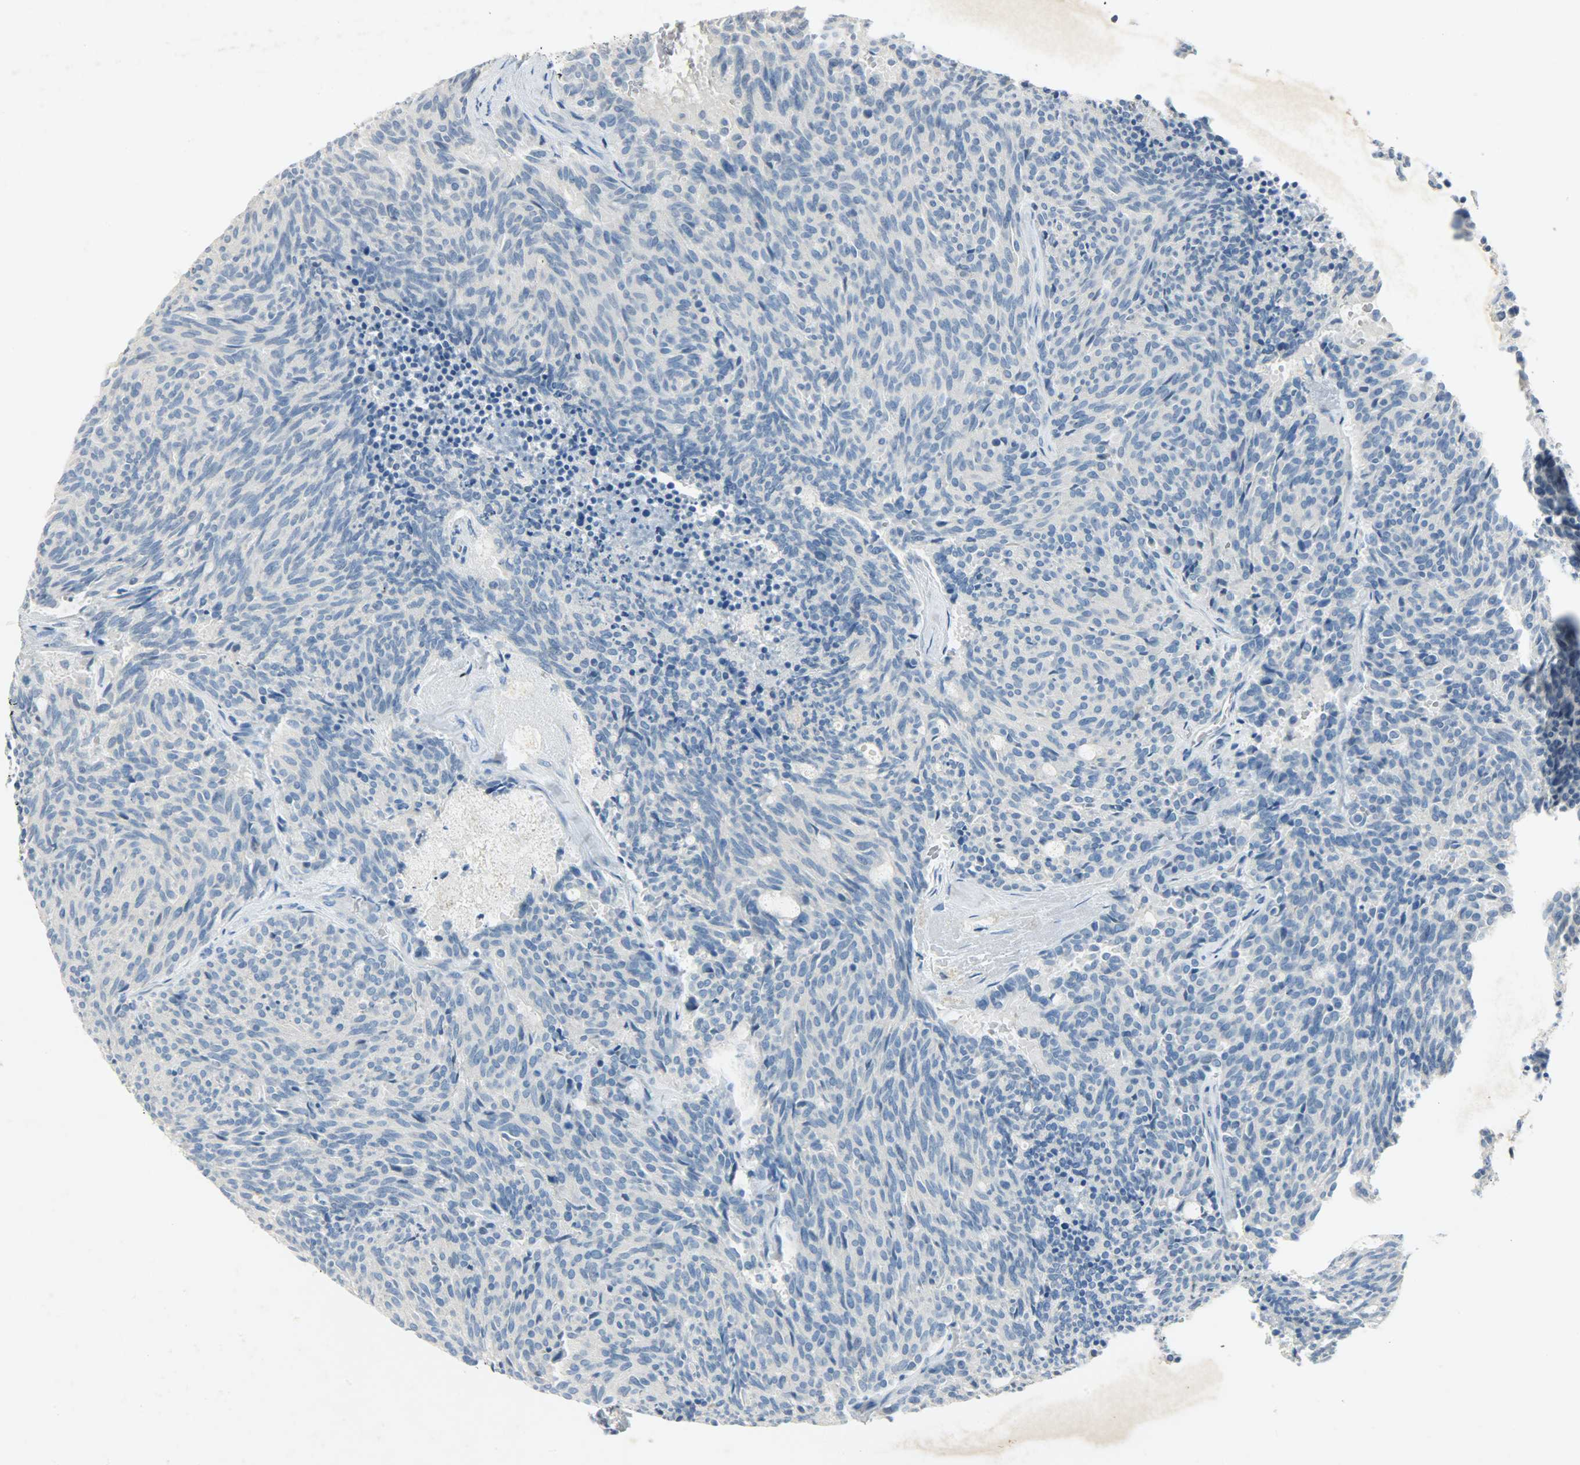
{"staining": {"intensity": "negative", "quantity": "none", "location": "none"}, "tissue": "carcinoid", "cell_type": "Tumor cells", "image_type": "cancer", "snomed": [{"axis": "morphology", "description": "Carcinoid, malignant, NOS"}, {"axis": "topography", "description": "Pancreas"}], "caption": "The photomicrograph displays no staining of tumor cells in malignant carcinoid.", "gene": "PROM1", "patient": {"sex": "female", "age": 54}}